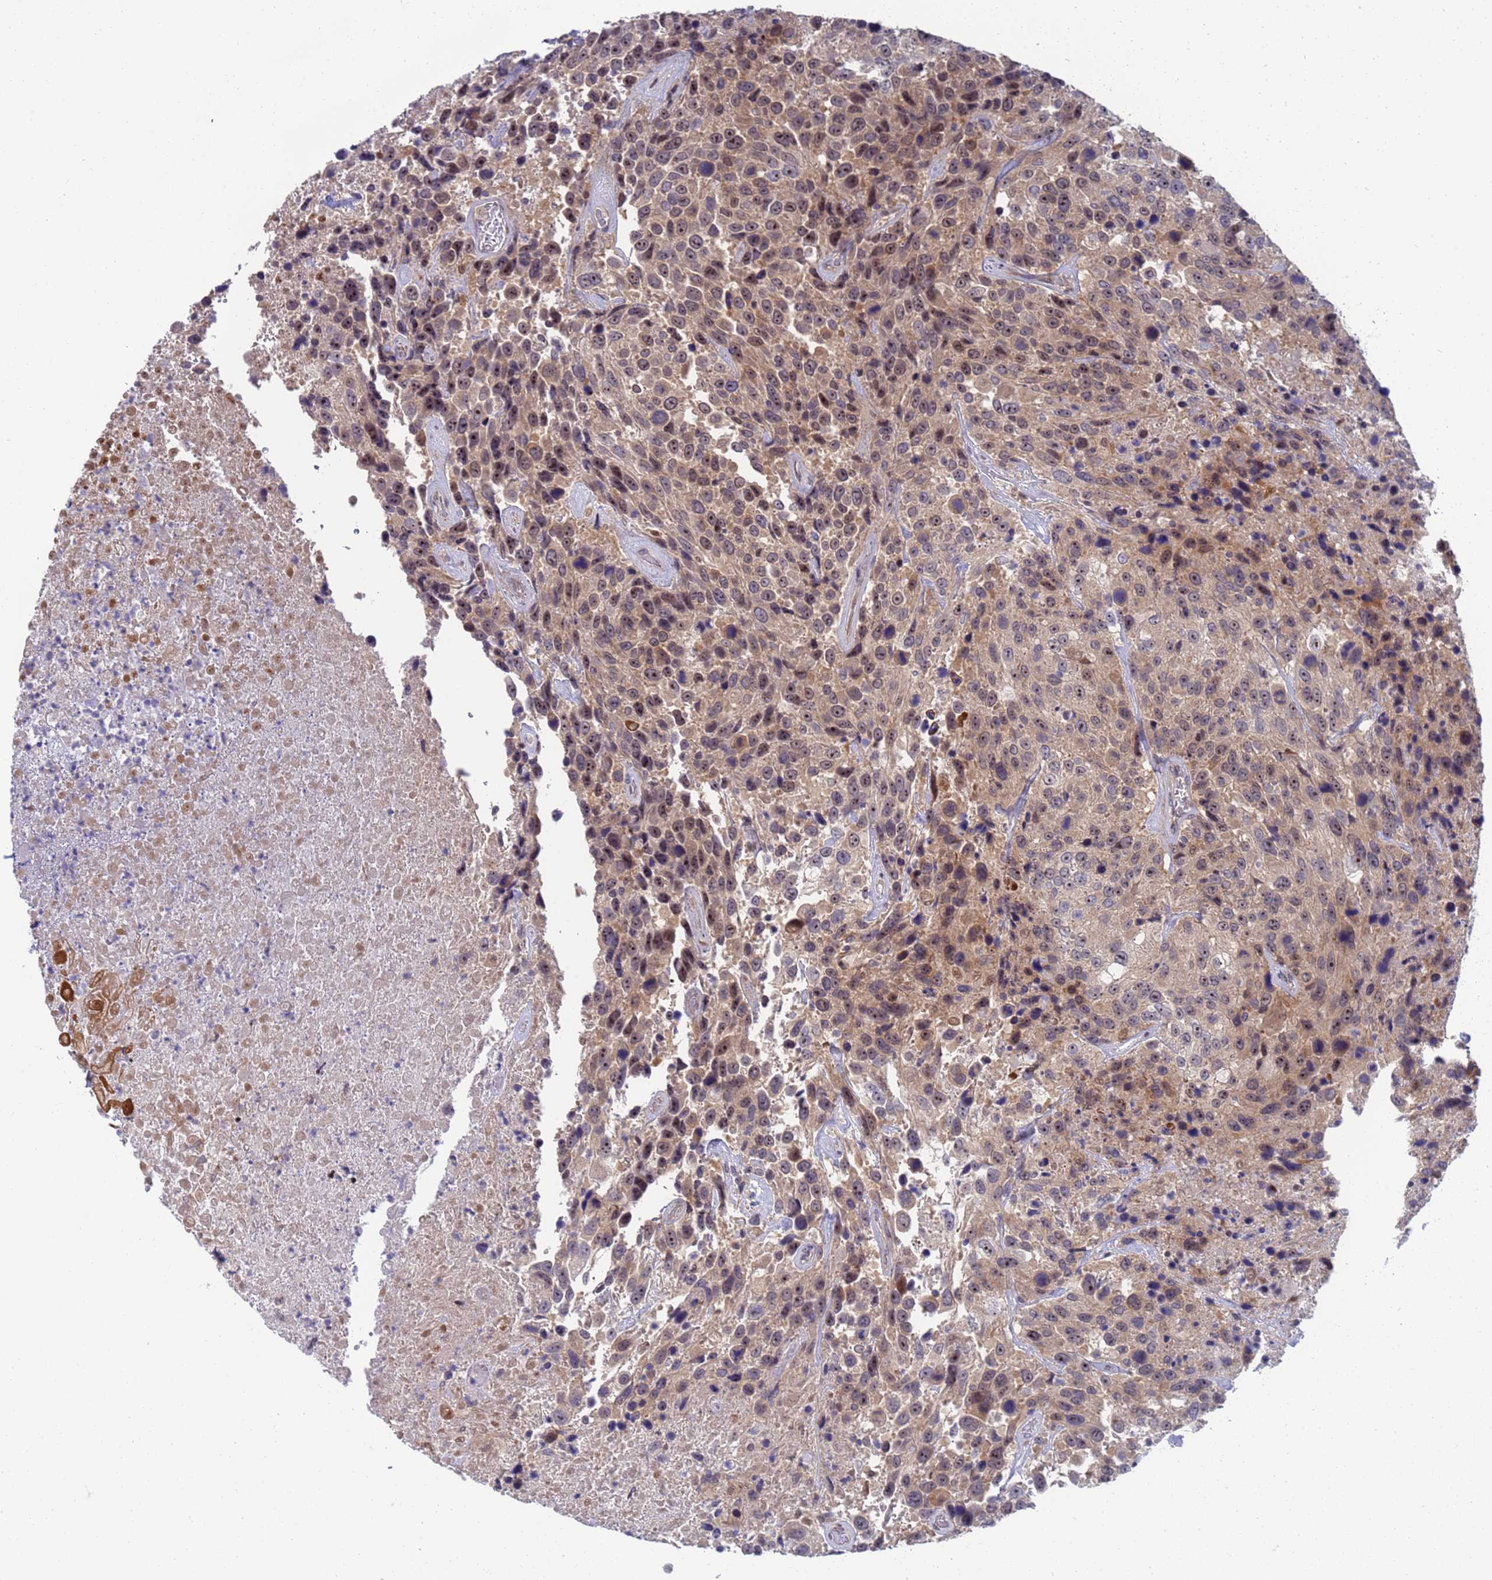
{"staining": {"intensity": "moderate", "quantity": "25%-75%", "location": "cytoplasmic/membranous,nuclear"}, "tissue": "urothelial cancer", "cell_type": "Tumor cells", "image_type": "cancer", "snomed": [{"axis": "morphology", "description": "Urothelial carcinoma, High grade"}, {"axis": "topography", "description": "Urinary bladder"}], "caption": "Immunohistochemistry histopathology image of neoplastic tissue: urothelial carcinoma (high-grade) stained using IHC displays medium levels of moderate protein expression localized specifically in the cytoplasmic/membranous and nuclear of tumor cells, appearing as a cytoplasmic/membranous and nuclear brown color.", "gene": "ENOSF1", "patient": {"sex": "female", "age": 70}}